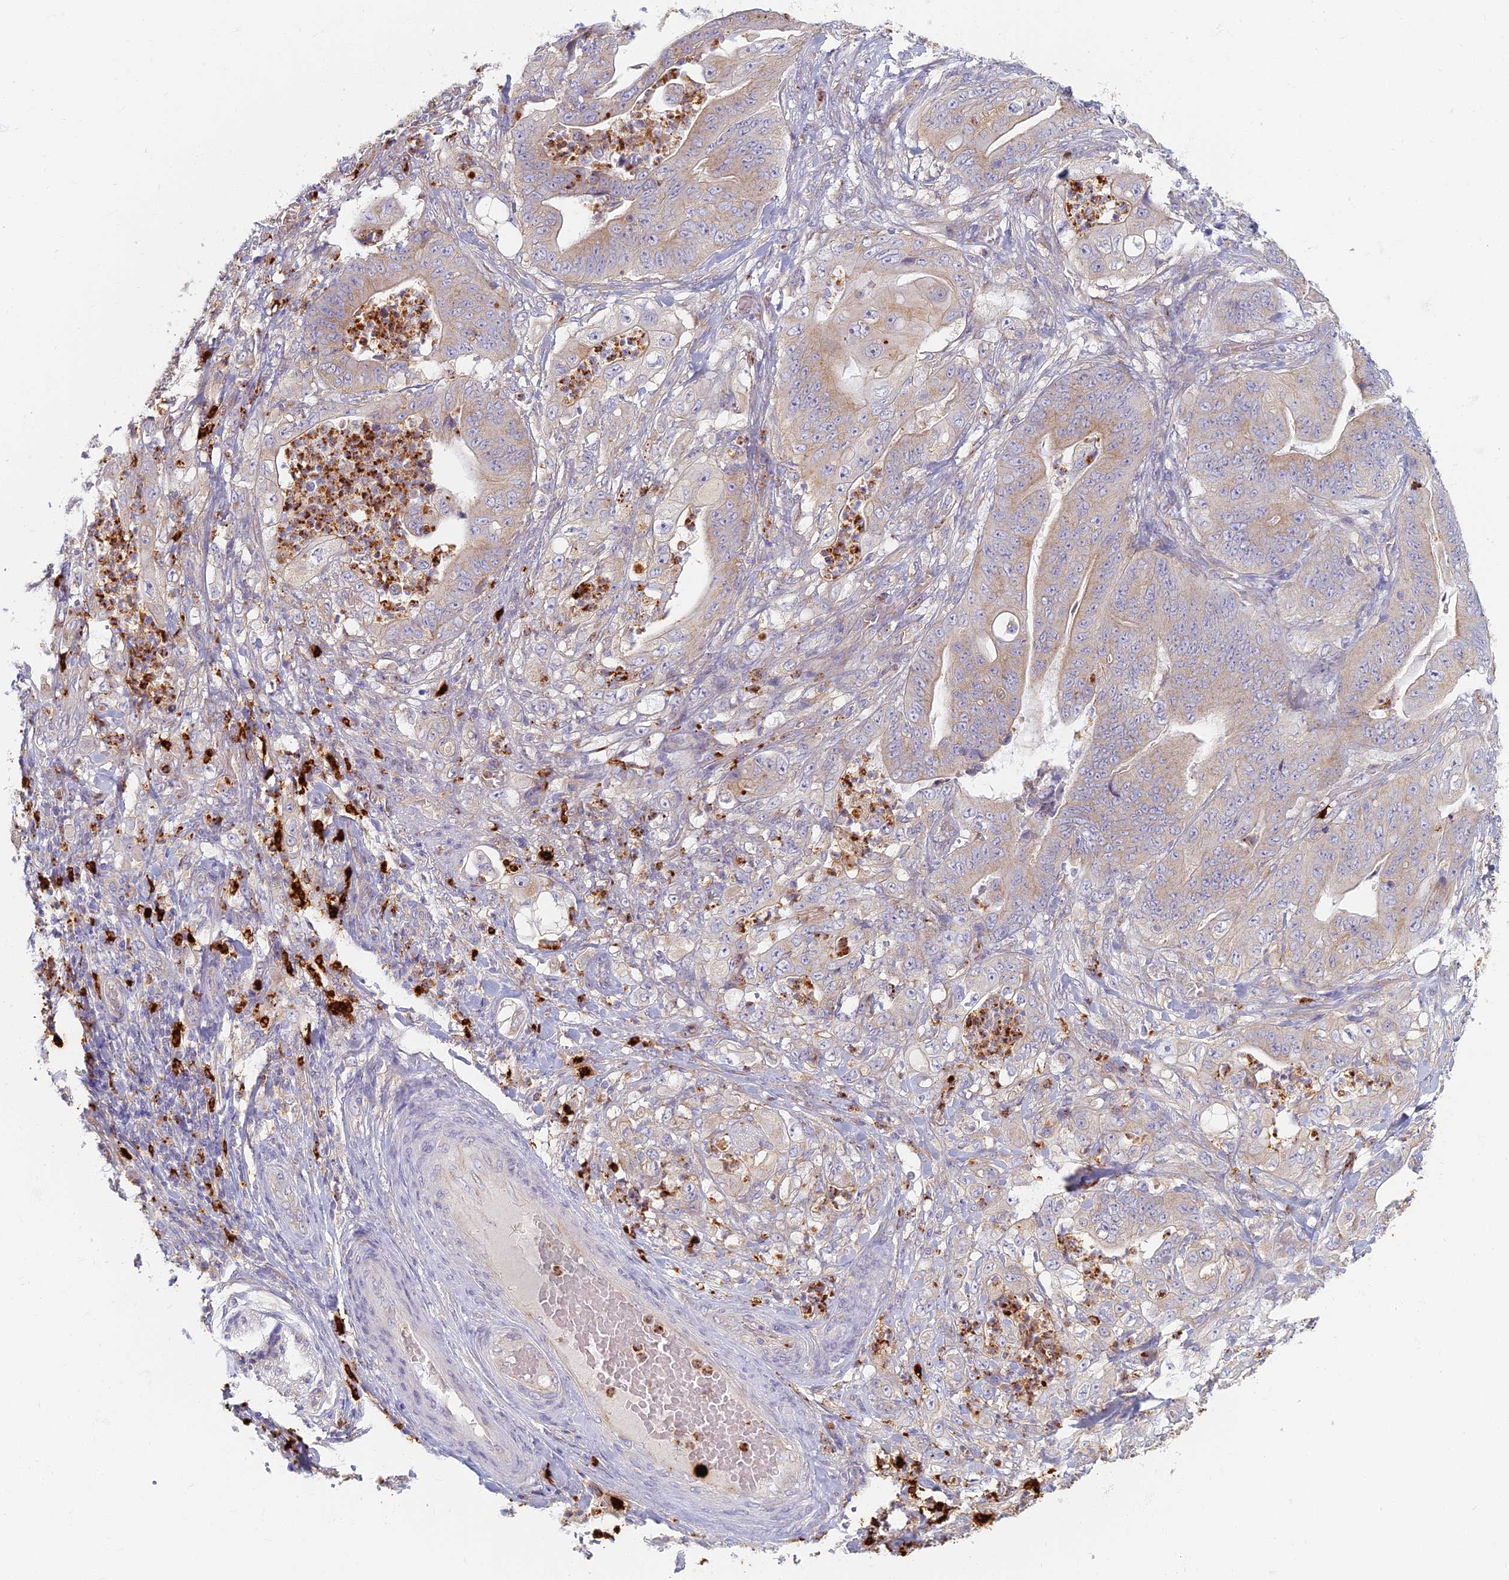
{"staining": {"intensity": "weak", "quantity": "25%-75%", "location": "cytoplasmic/membranous"}, "tissue": "stomach cancer", "cell_type": "Tumor cells", "image_type": "cancer", "snomed": [{"axis": "morphology", "description": "Adenocarcinoma, NOS"}, {"axis": "topography", "description": "Stomach"}], "caption": "About 25%-75% of tumor cells in stomach adenocarcinoma demonstrate weak cytoplasmic/membranous protein positivity as visualized by brown immunohistochemical staining.", "gene": "PROX2", "patient": {"sex": "female", "age": 73}}